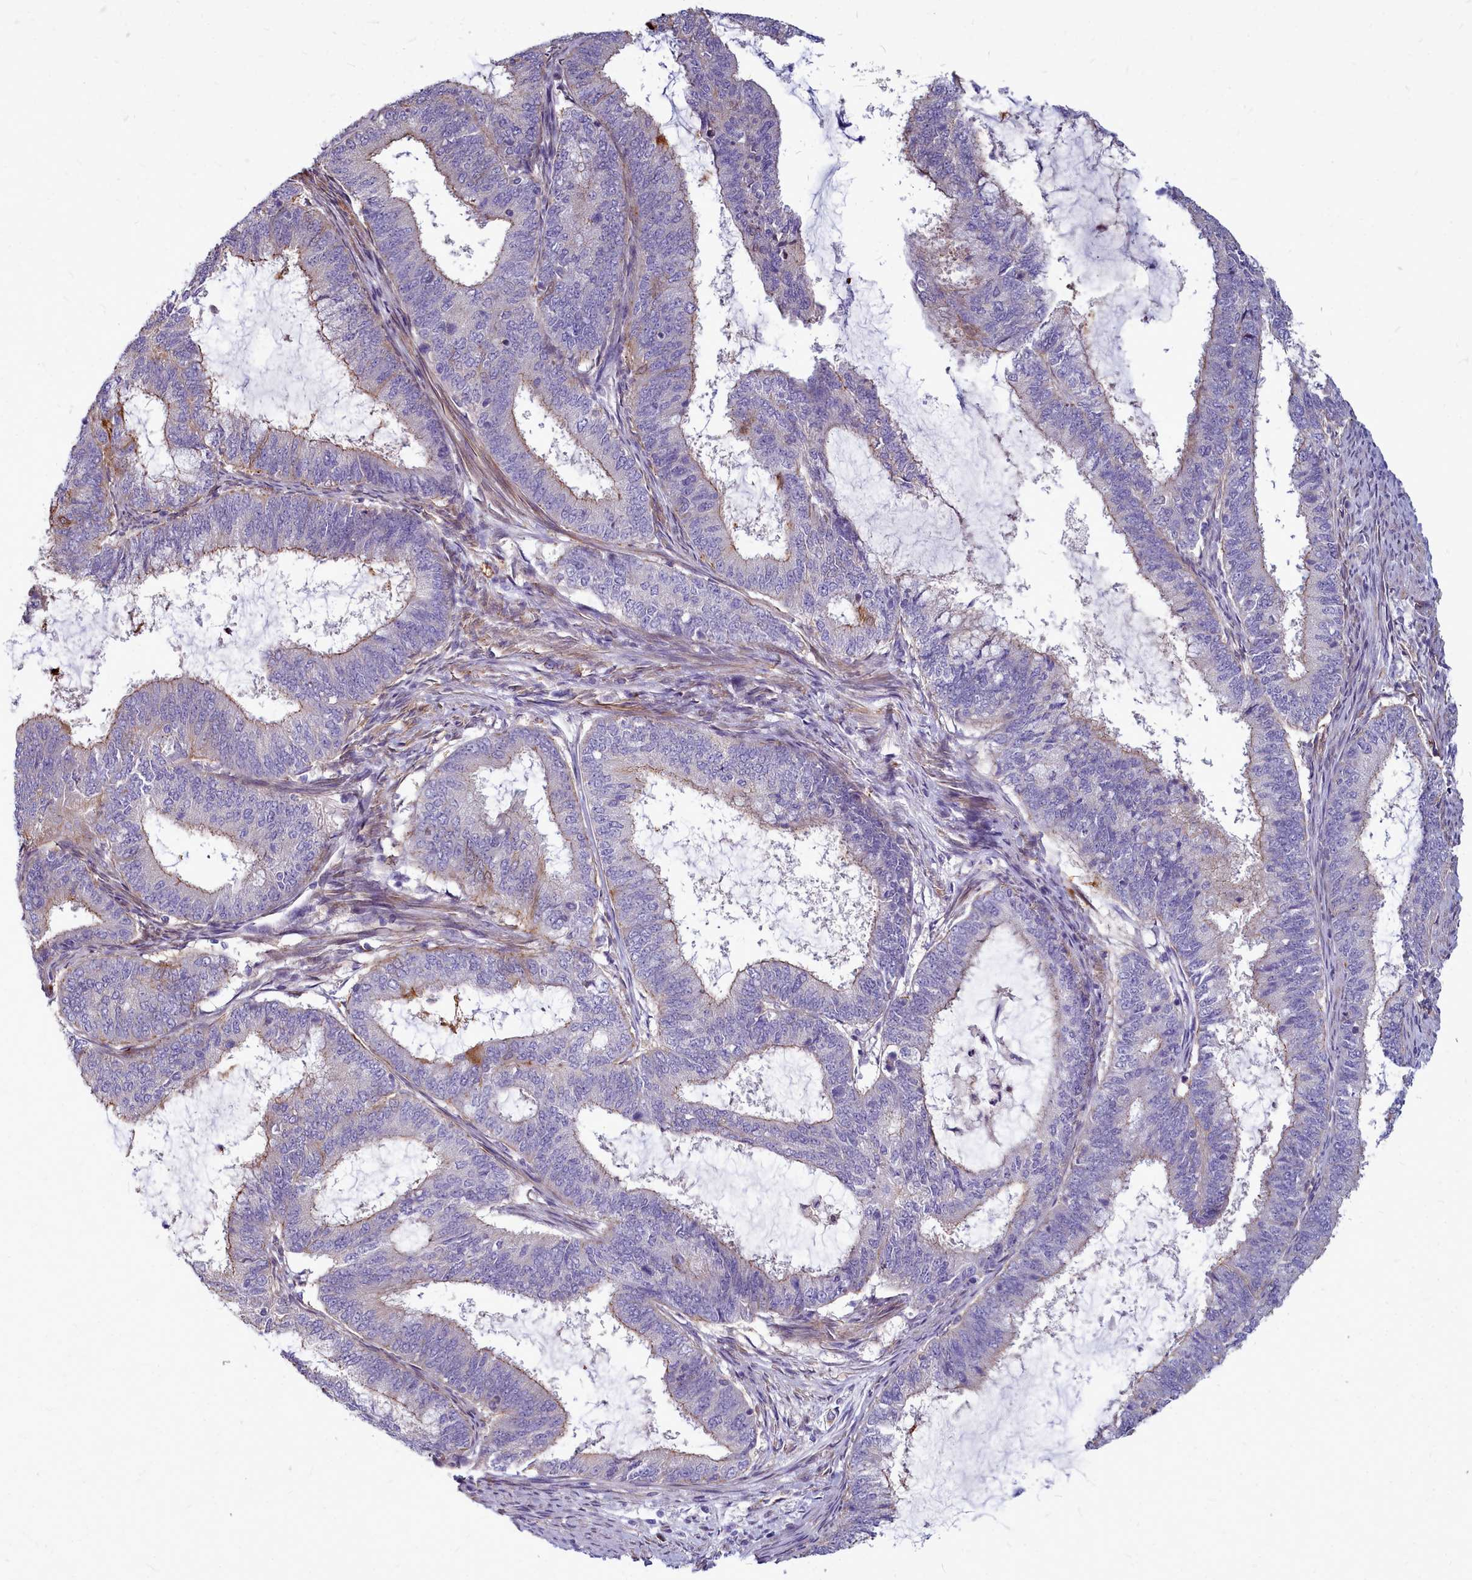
{"staining": {"intensity": "negative", "quantity": "none", "location": "none"}, "tissue": "endometrial cancer", "cell_type": "Tumor cells", "image_type": "cancer", "snomed": [{"axis": "morphology", "description": "Adenocarcinoma, NOS"}, {"axis": "topography", "description": "Endometrium"}], "caption": "Immunohistochemistry (IHC) image of human endometrial cancer stained for a protein (brown), which demonstrates no staining in tumor cells.", "gene": "TTC5", "patient": {"sex": "female", "age": 51}}